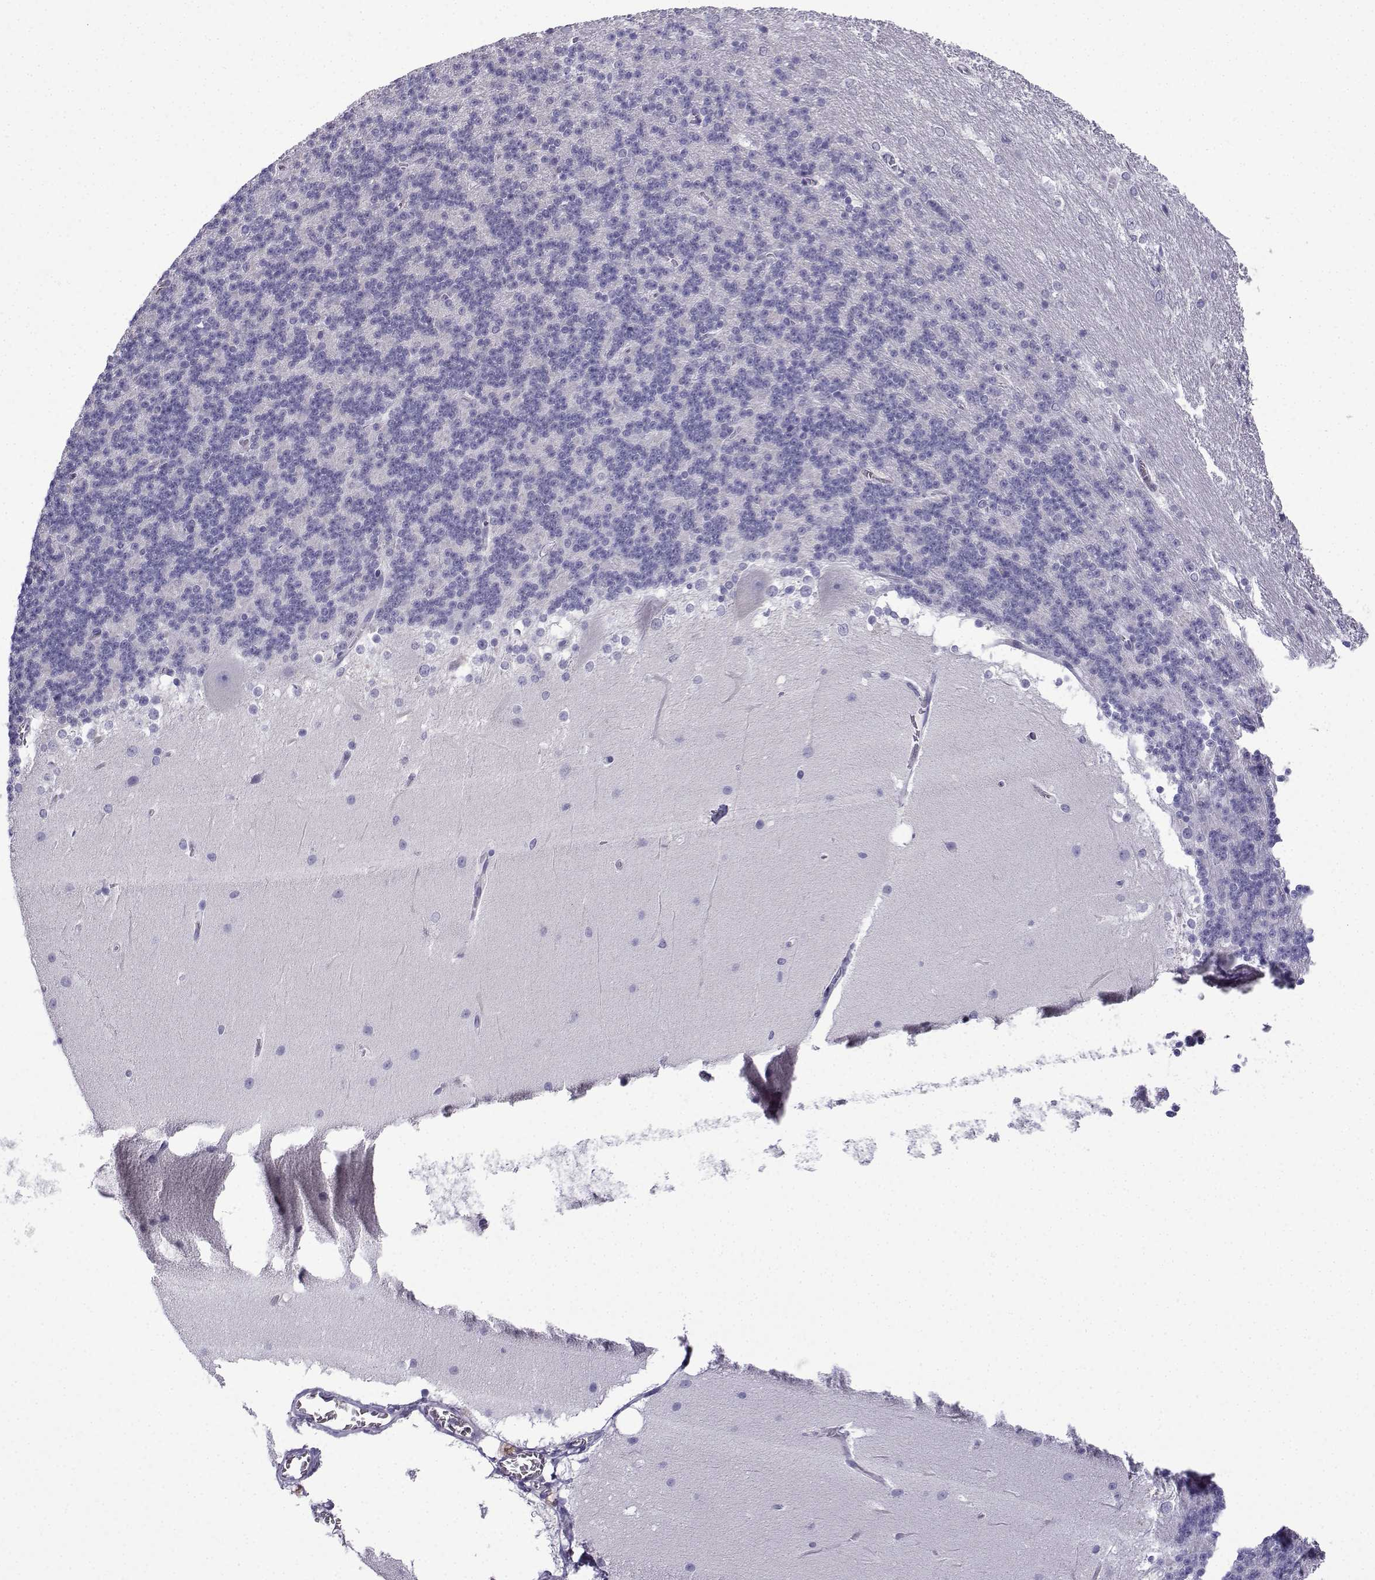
{"staining": {"intensity": "negative", "quantity": "none", "location": "none"}, "tissue": "cerebellum", "cell_type": "Cells in granular layer", "image_type": "normal", "snomed": [{"axis": "morphology", "description": "Normal tissue, NOS"}, {"axis": "topography", "description": "Cerebellum"}], "caption": "Immunohistochemistry (IHC) of unremarkable human cerebellum reveals no staining in cells in granular layer. (IHC, brightfield microscopy, high magnification).", "gene": "ACRBP", "patient": {"sex": "female", "age": 19}}